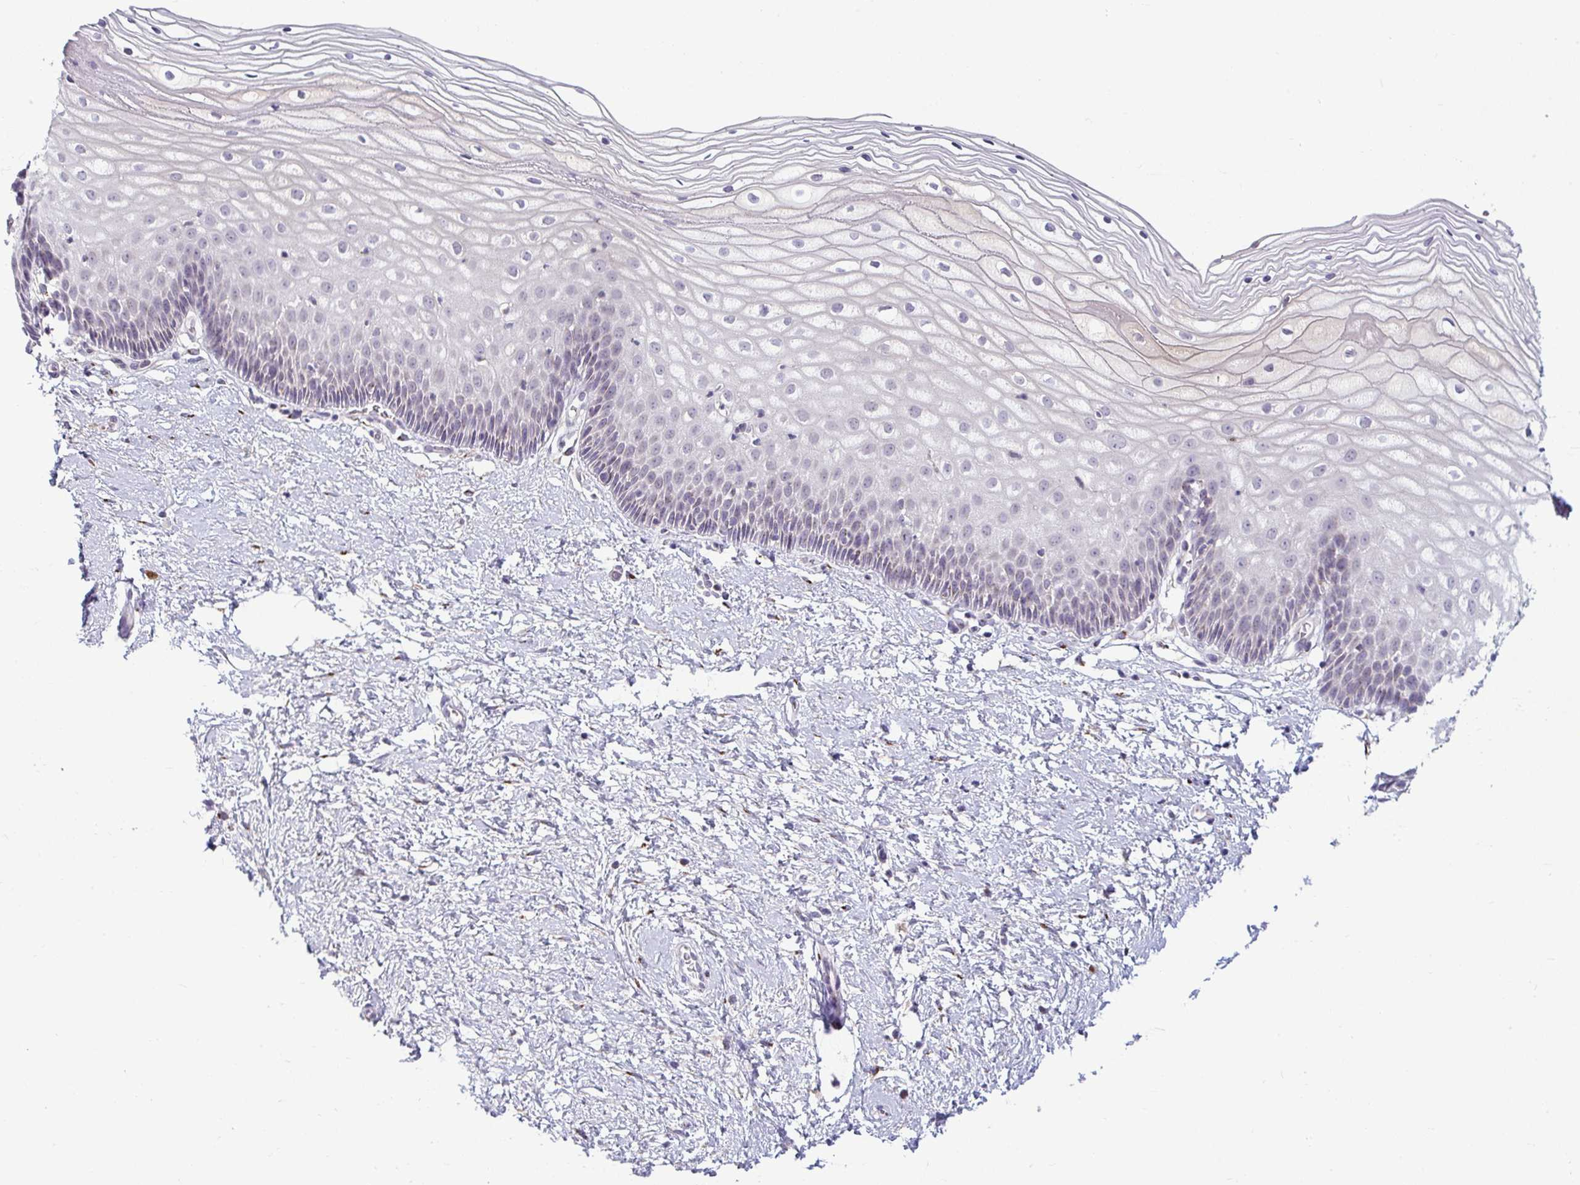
{"staining": {"intensity": "negative", "quantity": "none", "location": "none"}, "tissue": "cervix", "cell_type": "Glandular cells", "image_type": "normal", "snomed": [{"axis": "morphology", "description": "Normal tissue, NOS"}, {"axis": "topography", "description": "Cervix"}], "caption": "An immunohistochemistry image of normal cervix is shown. There is no staining in glandular cells of cervix.", "gene": "DTX4", "patient": {"sex": "female", "age": 36}}